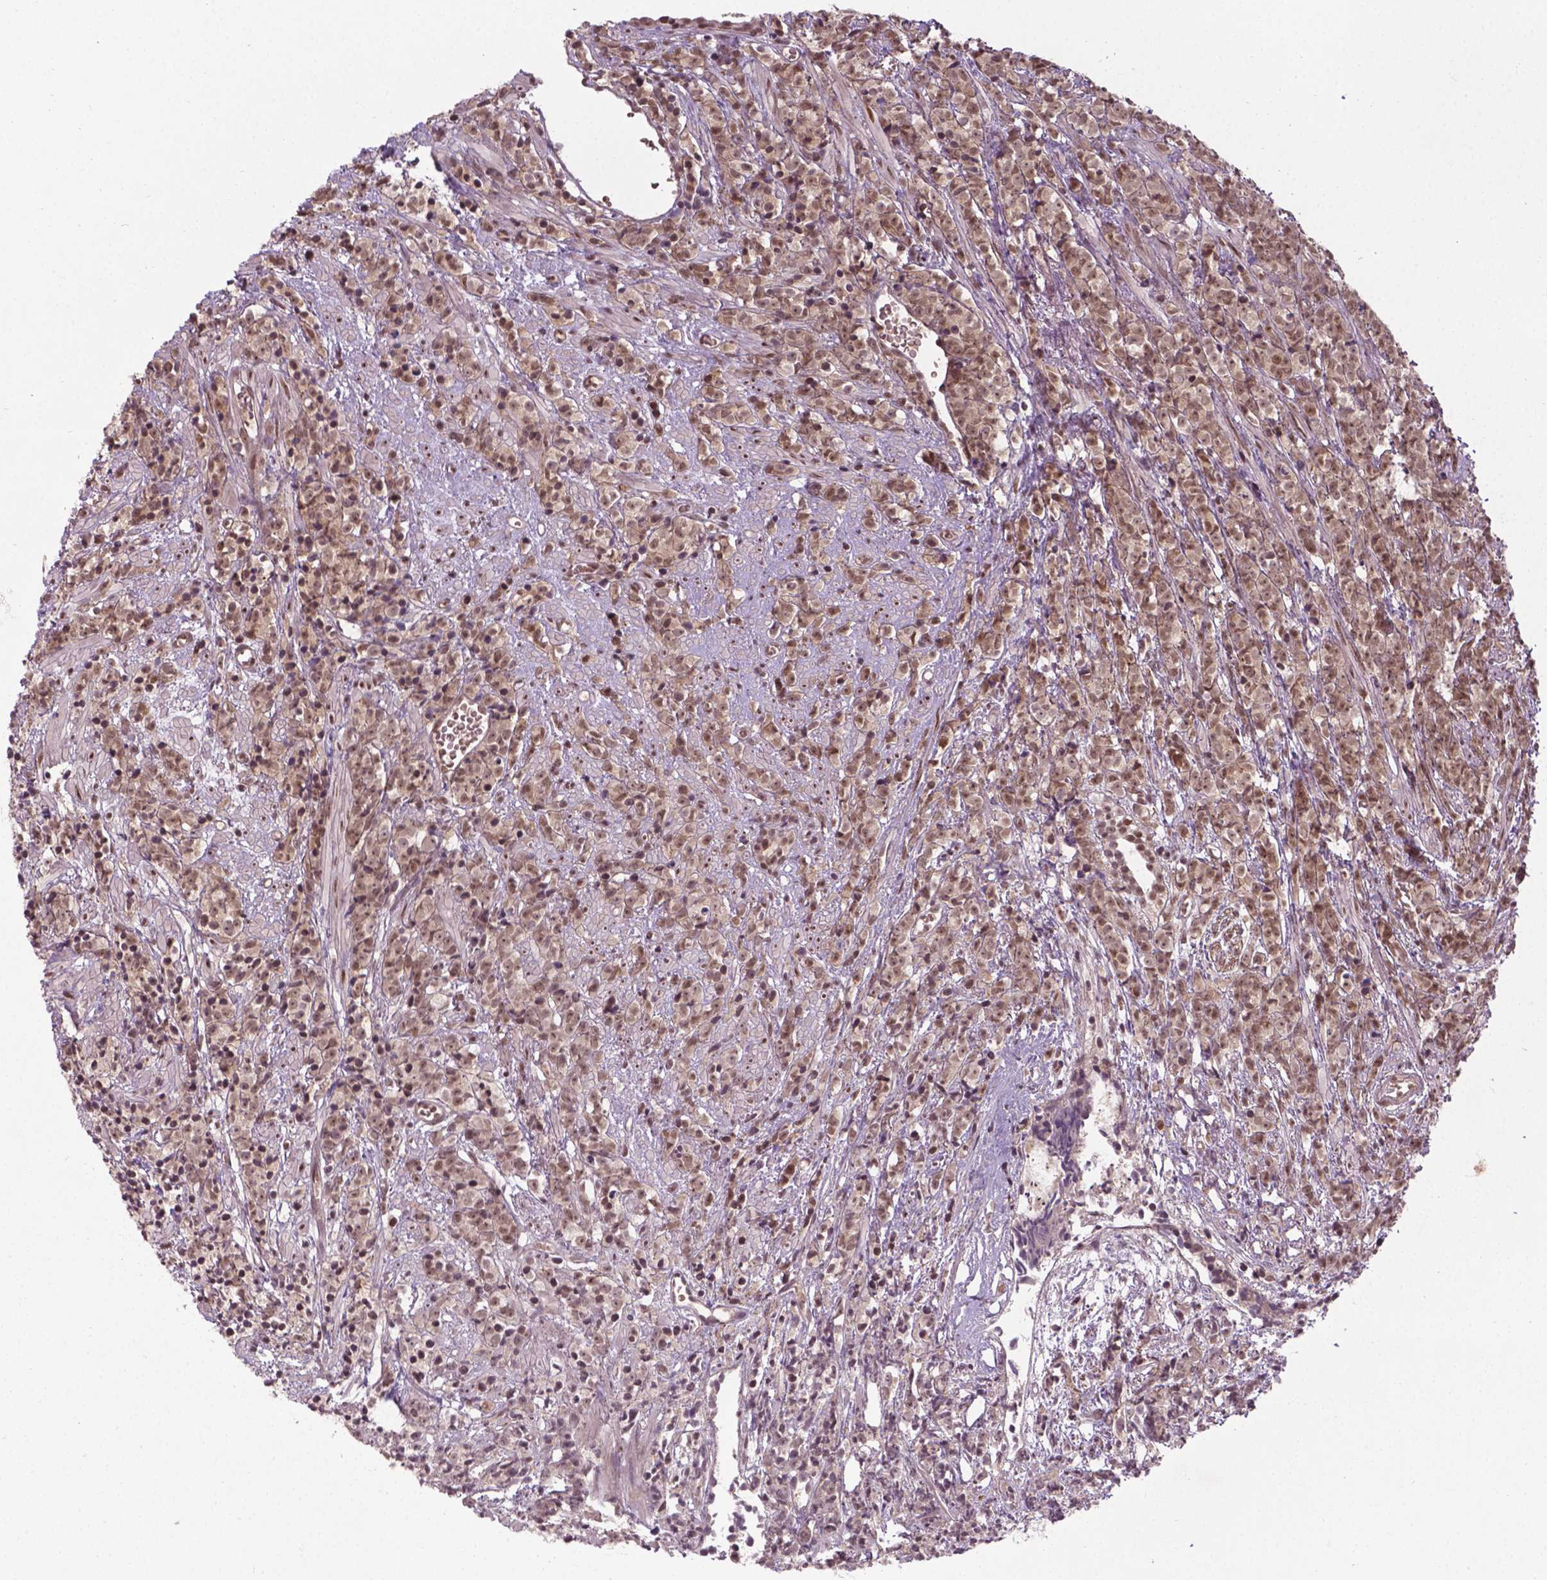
{"staining": {"intensity": "moderate", "quantity": ">75%", "location": "nuclear"}, "tissue": "prostate cancer", "cell_type": "Tumor cells", "image_type": "cancer", "snomed": [{"axis": "morphology", "description": "Adenocarcinoma, High grade"}, {"axis": "topography", "description": "Prostate"}], "caption": "Prostate cancer (high-grade adenocarcinoma) tissue exhibits moderate nuclear expression in approximately >75% of tumor cells, visualized by immunohistochemistry.", "gene": "ANKRD54", "patient": {"sex": "male", "age": 81}}